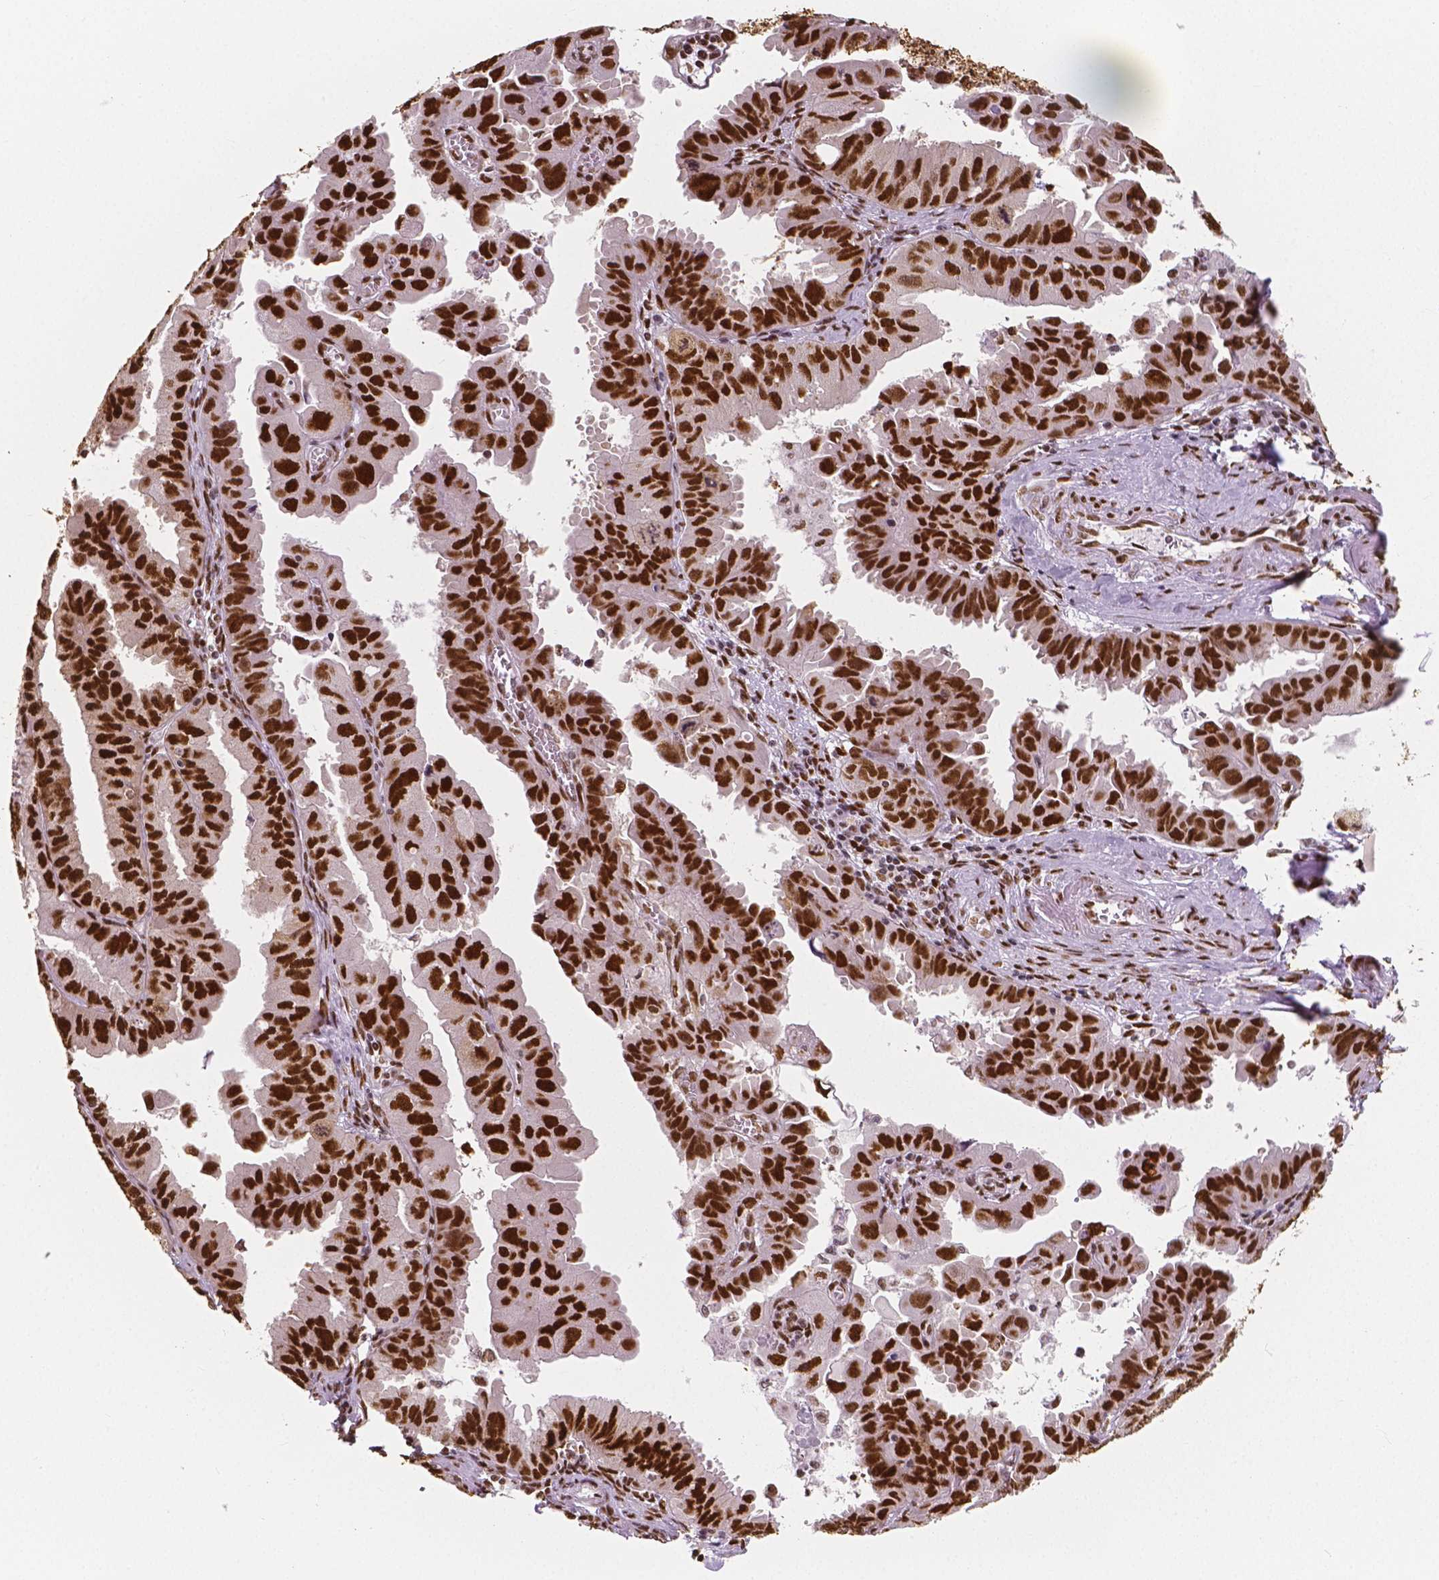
{"staining": {"intensity": "strong", "quantity": ">75%", "location": "nuclear"}, "tissue": "ovarian cancer", "cell_type": "Tumor cells", "image_type": "cancer", "snomed": [{"axis": "morphology", "description": "Carcinoma, endometroid"}, {"axis": "topography", "description": "Ovary"}], "caption": "Tumor cells demonstrate strong nuclear expression in about >75% of cells in endometroid carcinoma (ovarian). Using DAB (brown) and hematoxylin (blue) stains, captured at high magnification using brightfield microscopy.", "gene": "NUCKS1", "patient": {"sex": "female", "age": 85}}